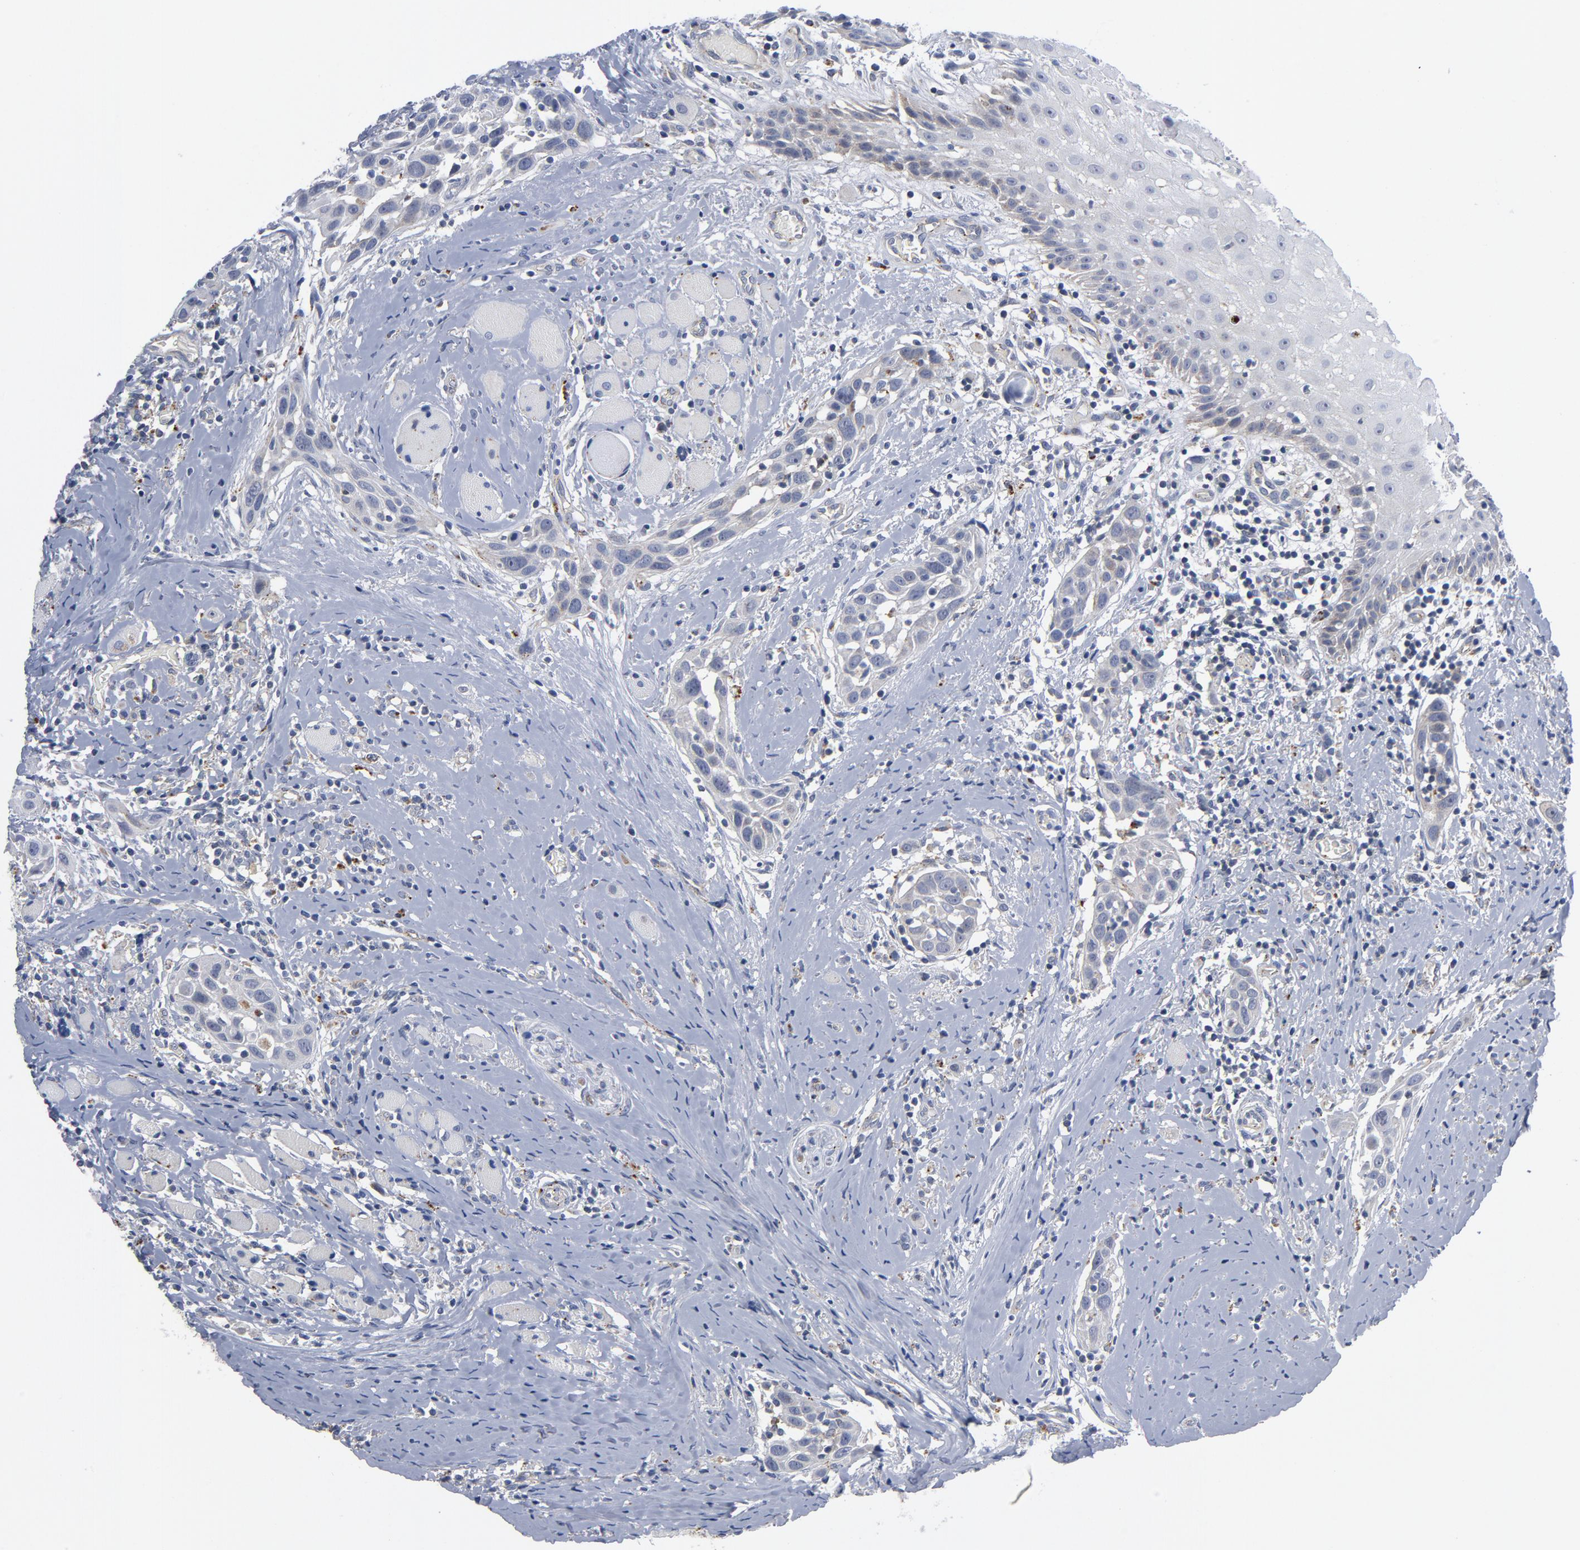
{"staining": {"intensity": "negative", "quantity": "none", "location": "none"}, "tissue": "head and neck cancer", "cell_type": "Tumor cells", "image_type": "cancer", "snomed": [{"axis": "morphology", "description": "Squamous cell carcinoma, NOS"}, {"axis": "topography", "description": "Oral tissue"}, {"axis": "topography", "description": "Head-Neck"}], "caption": "Head and neck cancer (squamous cell carcinoma) was stained to show a protein in brown. There is no significant expression in tumor cells. The staining is performed using DAB (3,3'-diaminobenzidine) brown chromogen with nuclei counter-stained in using hematoxylin.", "gene": "AKT2", "patient": {"sex": "female", "age": 50}}